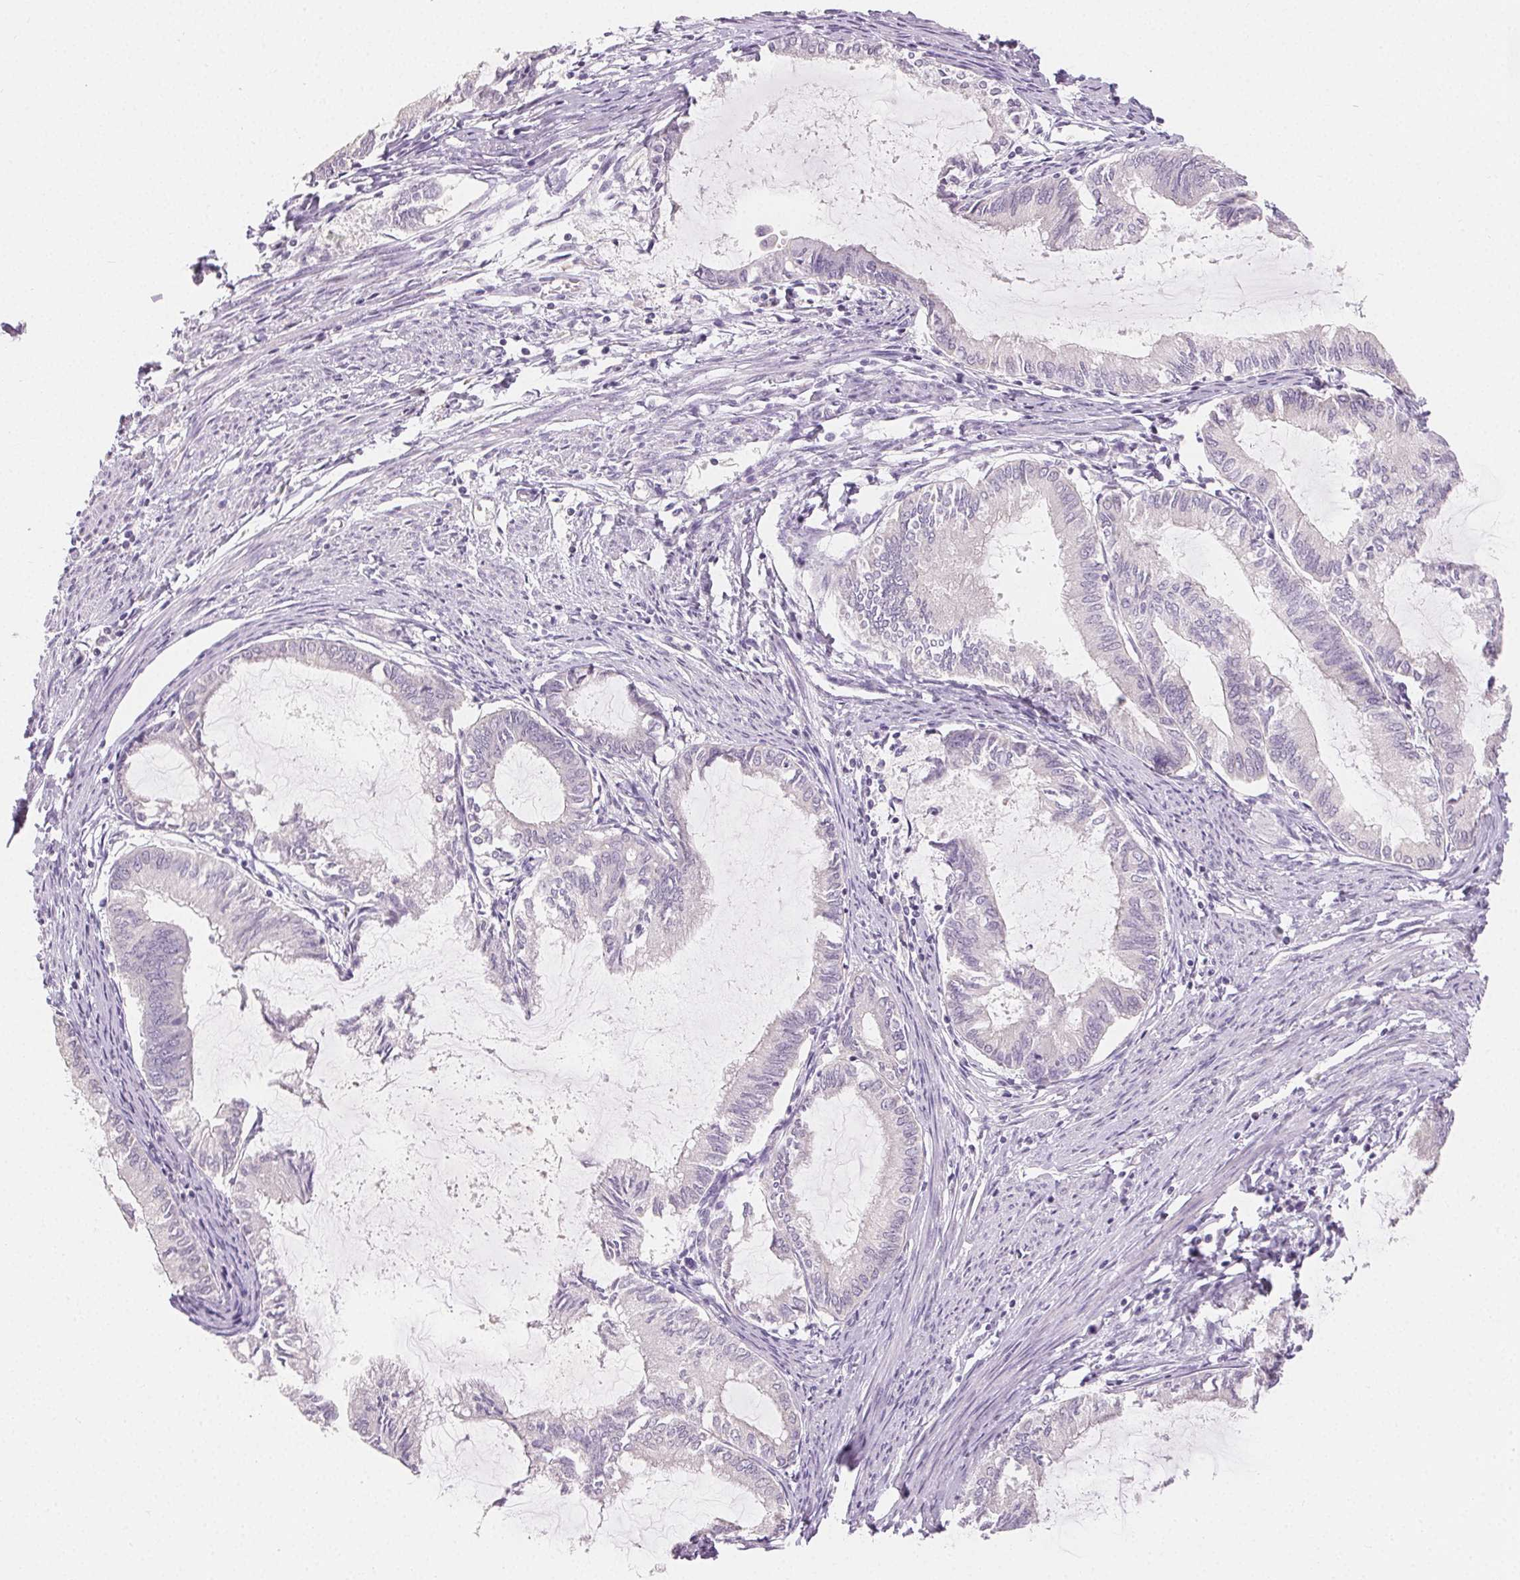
{"staining": {"intensity": "negative", "quantity": "none", "location": "none"}, "tissue": "endometrial cancer", "cell_type": "Tumor cells", "image_type": "cancer", "snomed": [{"axis": "morphology", "description": "Adenocarcinoma, NOS"}, {"axis": "topography", "description": "Endometrium"}], "caption": "Immunohistochemical staining of endometrial cancer (adenocarcinoma) exhibits no significant positivity in tumor cells. (DAB immunohistochemistry, high magnification).", "gene": "SFTPD", "patient": {"sex": "female", "age": 86}}